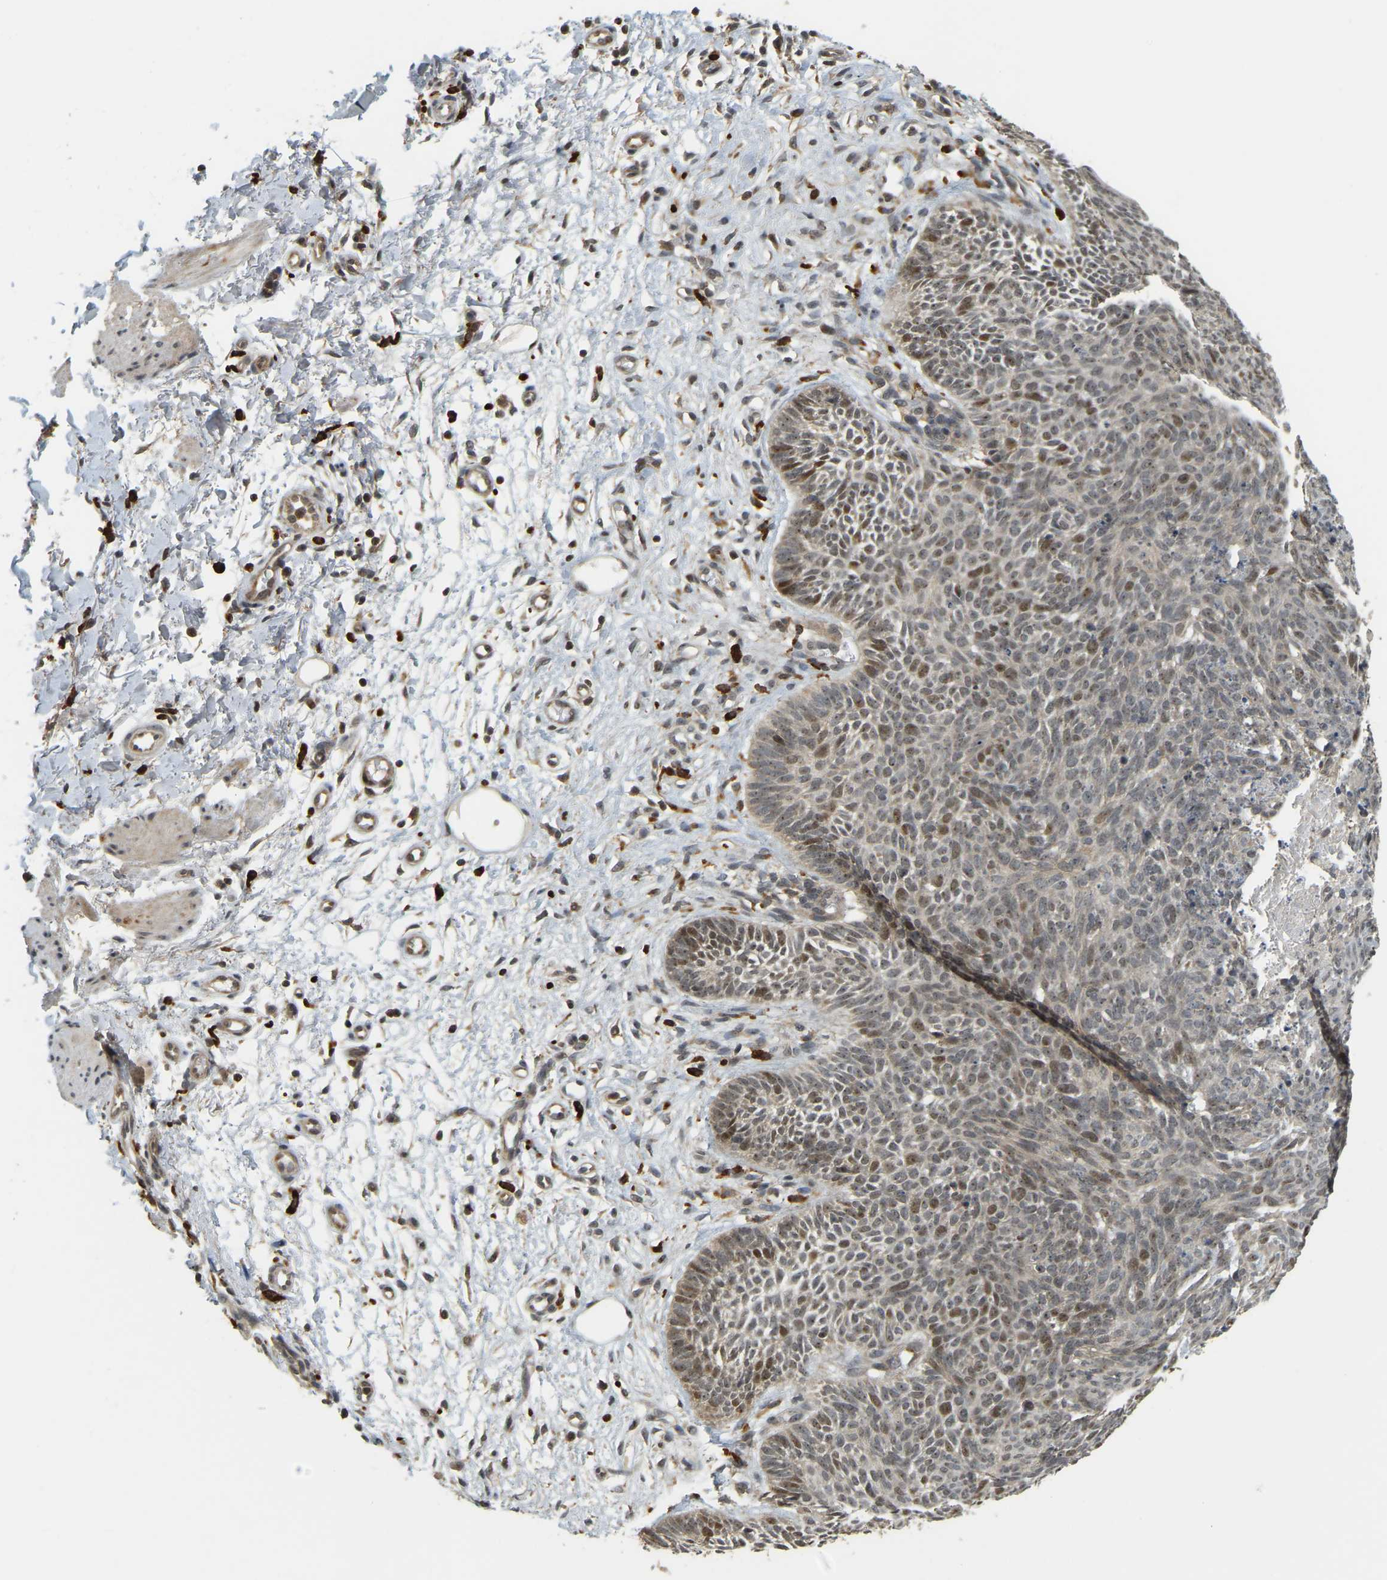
{"staining": {"intensity": "moderate", "quantity": "25%-75%", "location": "nuclear"}, "tissue": "skin cancer", "cell_type": "Tumor cells", "image_type": "cancer", "snomed": [{"axis": "morphology", "description": "Basal cell carcinoma"}, {"axis": "topography", "description": "Skin"}], "caption": "This image demonstrates skin cancer (basal cell carcinoma) stained with IHC to label a protein in brown. The nuclear of tumor cells show moderate positivity for the protein. Nuclei are counter-stained blue.", "gene": "BRF2", "patient": {"sex": "male", "age": 60}}